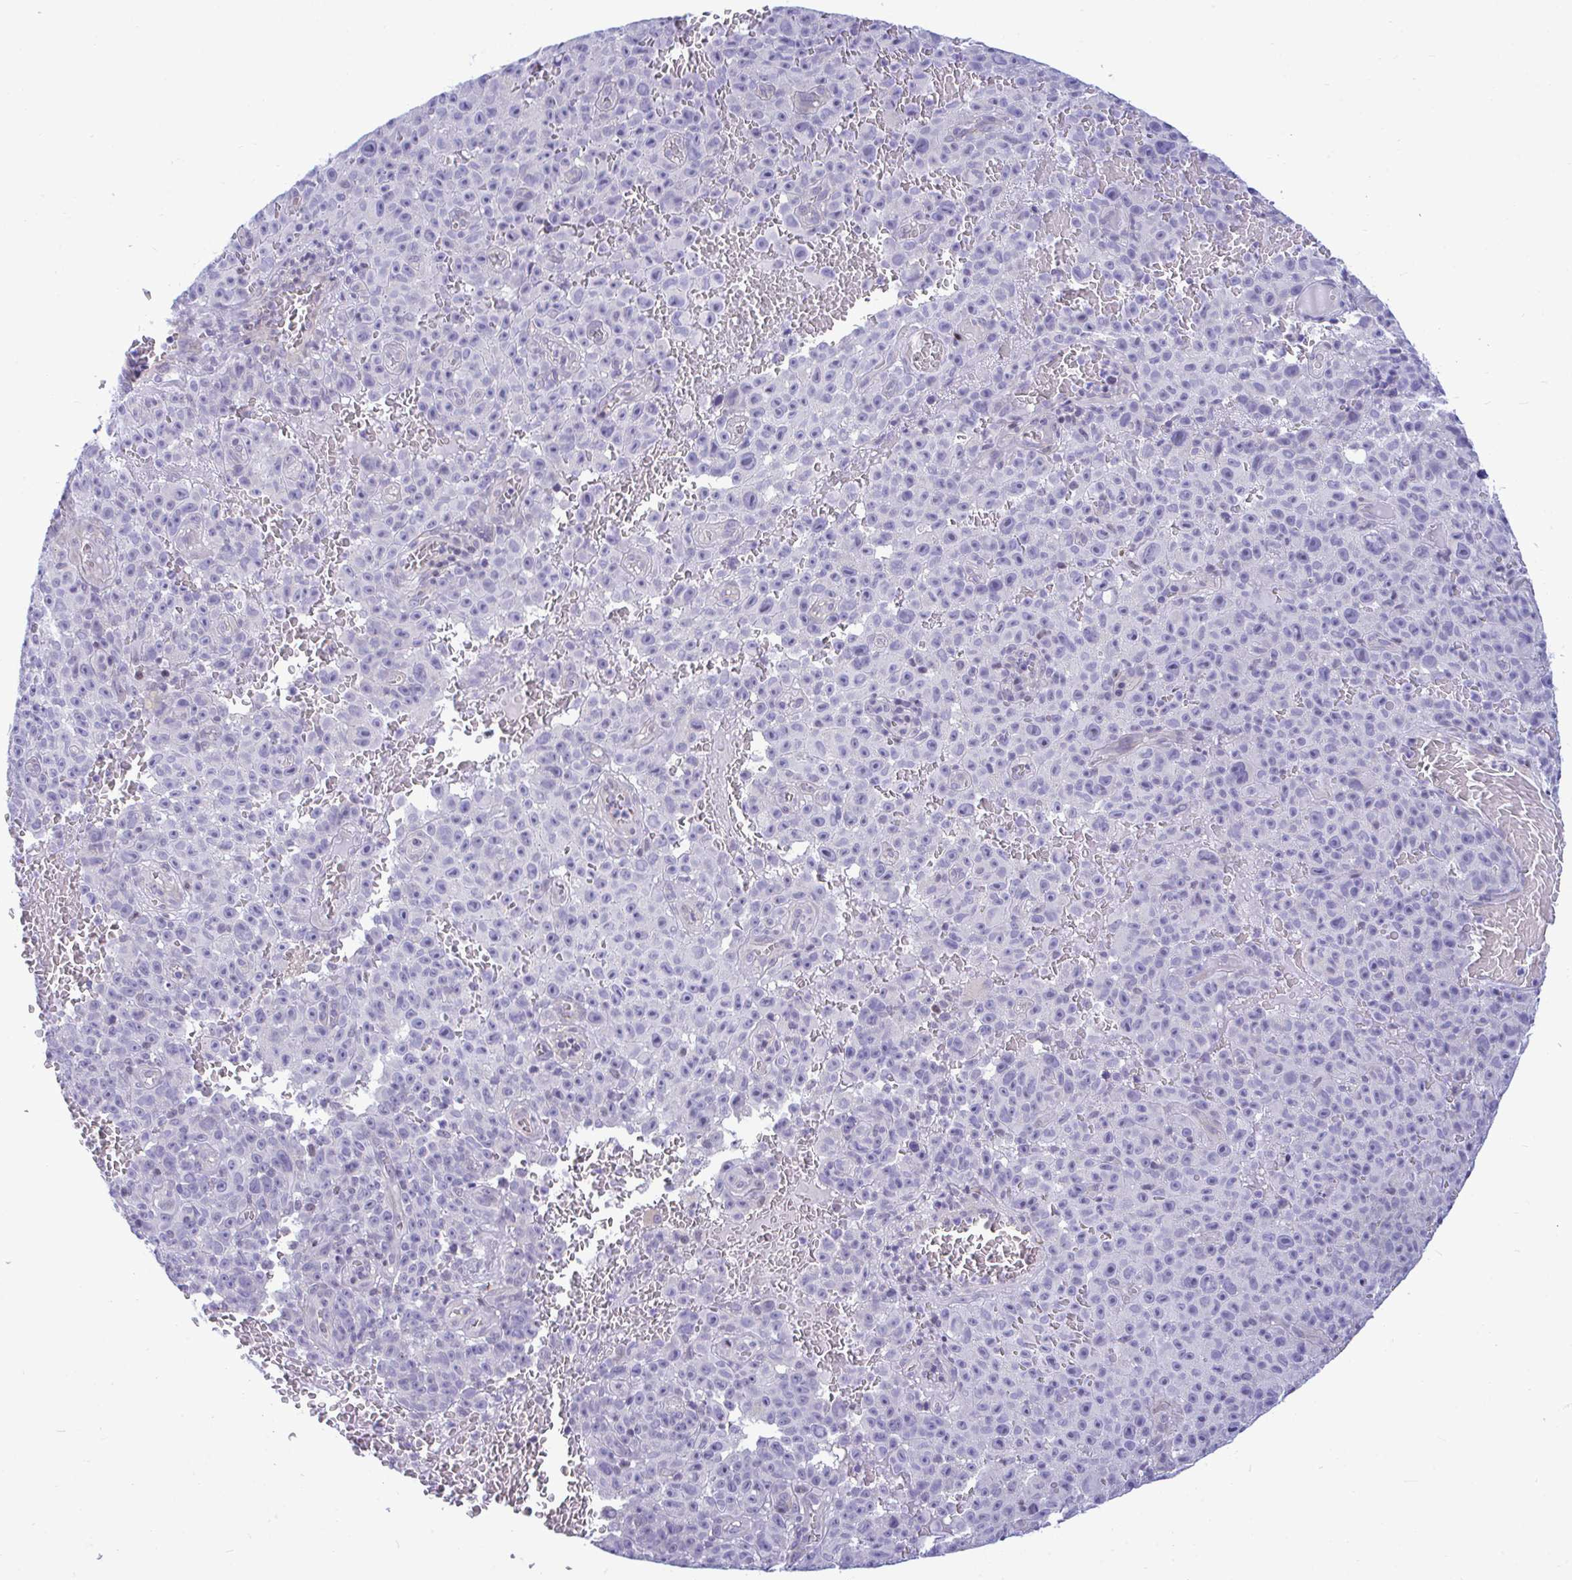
{"staining": {"intensity": "negative", "quantity": "none", "location": "none"}, "tissue": "melanoma", "cell_type": "Tumor cells", "image_type": "cancer", "snomed": [{"axis": "morphology", "description": "Malignant melanoma, NOS"}, {"axis": "topography", "description": "Skin"}], "caption": "Tumor cells show no significant expression in malignant melanoma. (Brightfield microscopy of DAB IHC at high magnification).", "gene": "SLC25A51", "patient": {"sex": "female", "age": 82}}